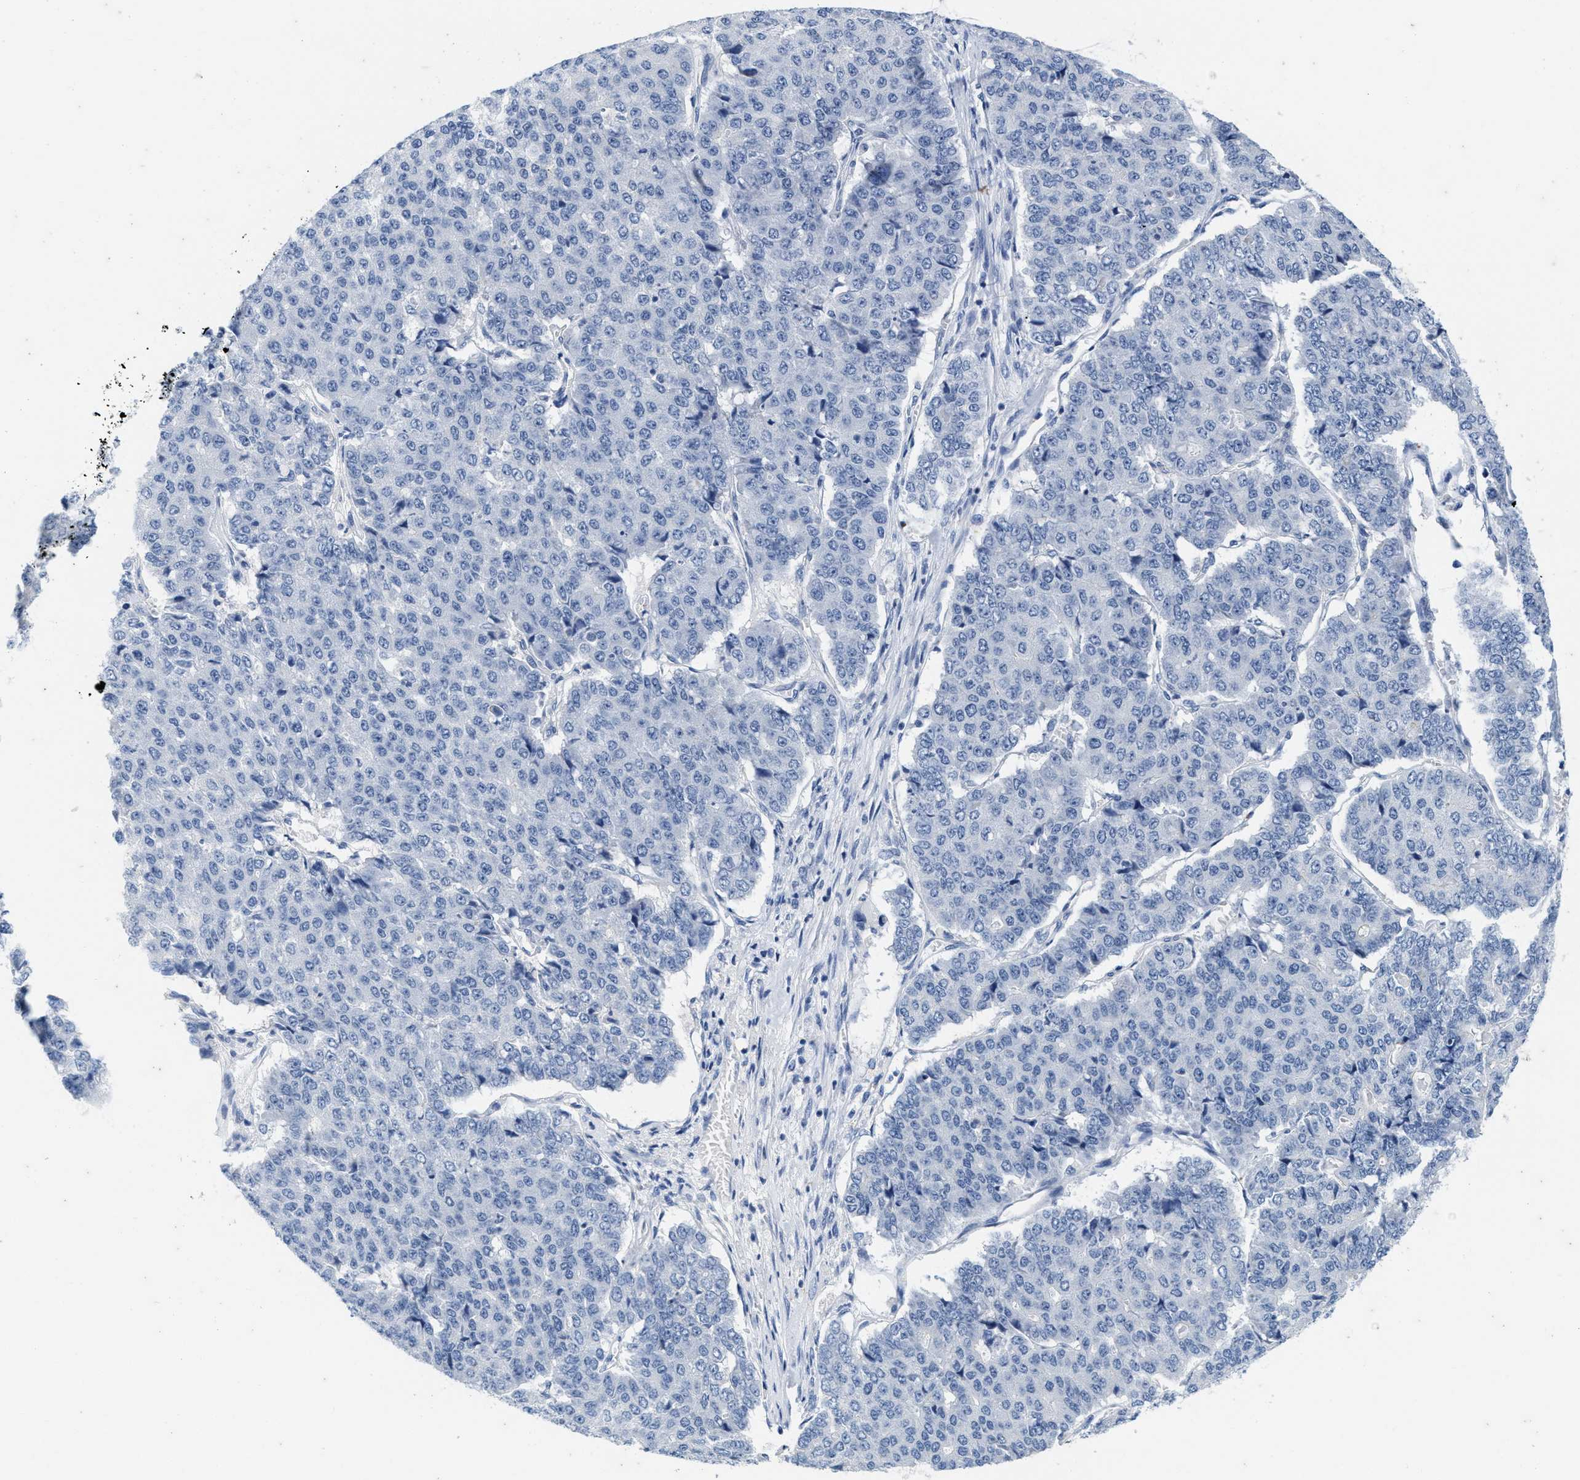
{"staining": {"intensity": "negative", "quantity": "none", "location": "none"}, "tissue": "pancreatic cancer", "cell_type": "Tumor cells", "image_type": "cancer", "snomed": [{"axis": "morphology", "description": "Adenocarcinoma, NOS"}, {"axis": "topography", "description": "Pancreas"}], "caption": "There is no significant positivity in tumor cells of adenocarcinoma (pancreatic).", "gene": "ABCB11", "patient": {"sex": "male", "age": 50}}